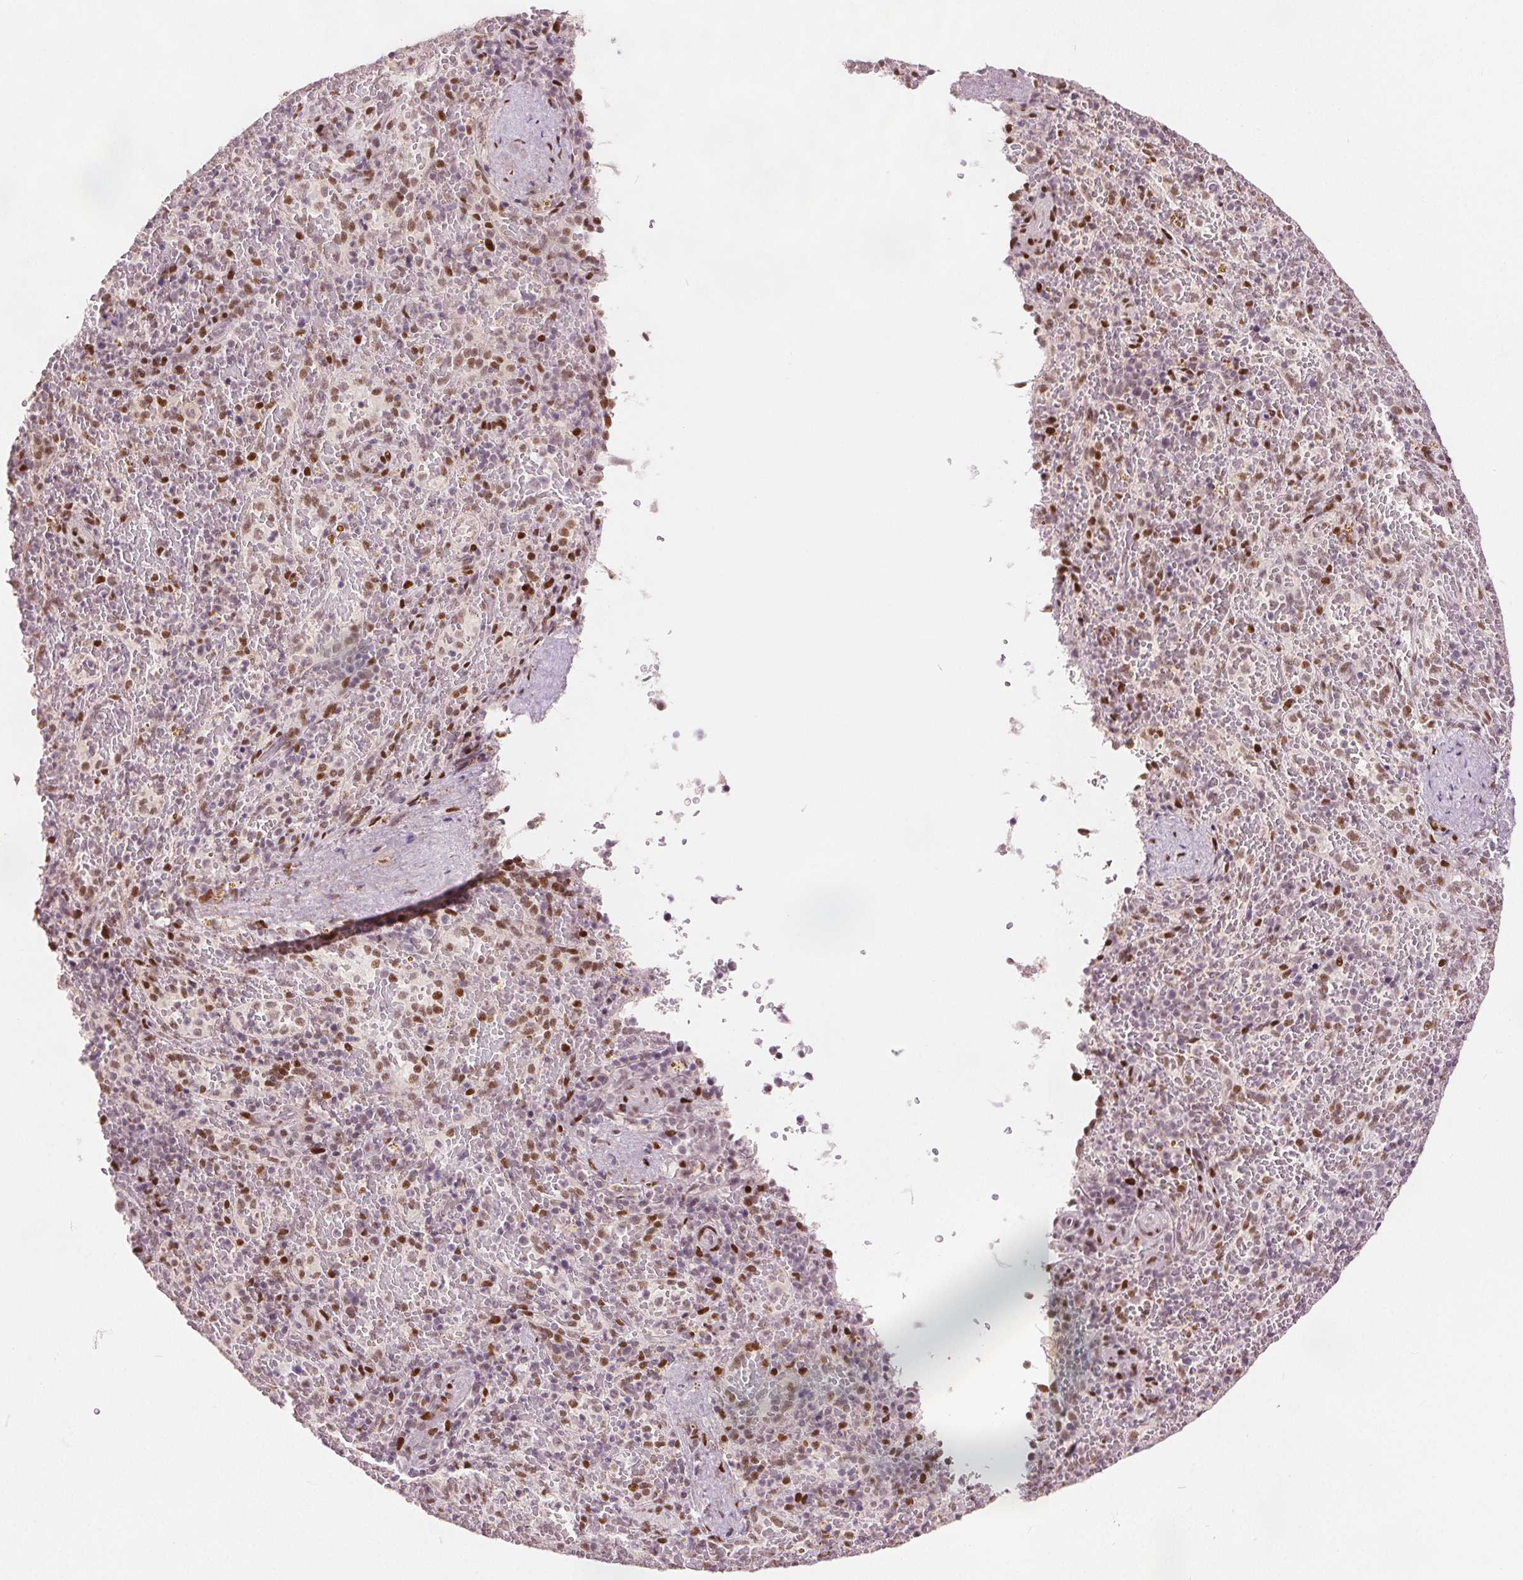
{"staining": {"intensity": "moderate", "quantity": ">75%", "location": "nuclear"}, "tissue": "spleen", "cell_type": "Cells in red pulp", "image_type": "normal", "snomed": [{"axis": "morphology", "description": "Normal tissue, NOS"}, {"axis": "topography", "description": "Spleen"}], "caption": "This photomicrograph reveals immunohistochemistry (IHC) staining of unremarkable human spleen, with medium moderate nuclear positivity in approximately >75% of cells in red pulp.", "gene": "ZNF703", "patient": {"sex": "female", "age": 50}}